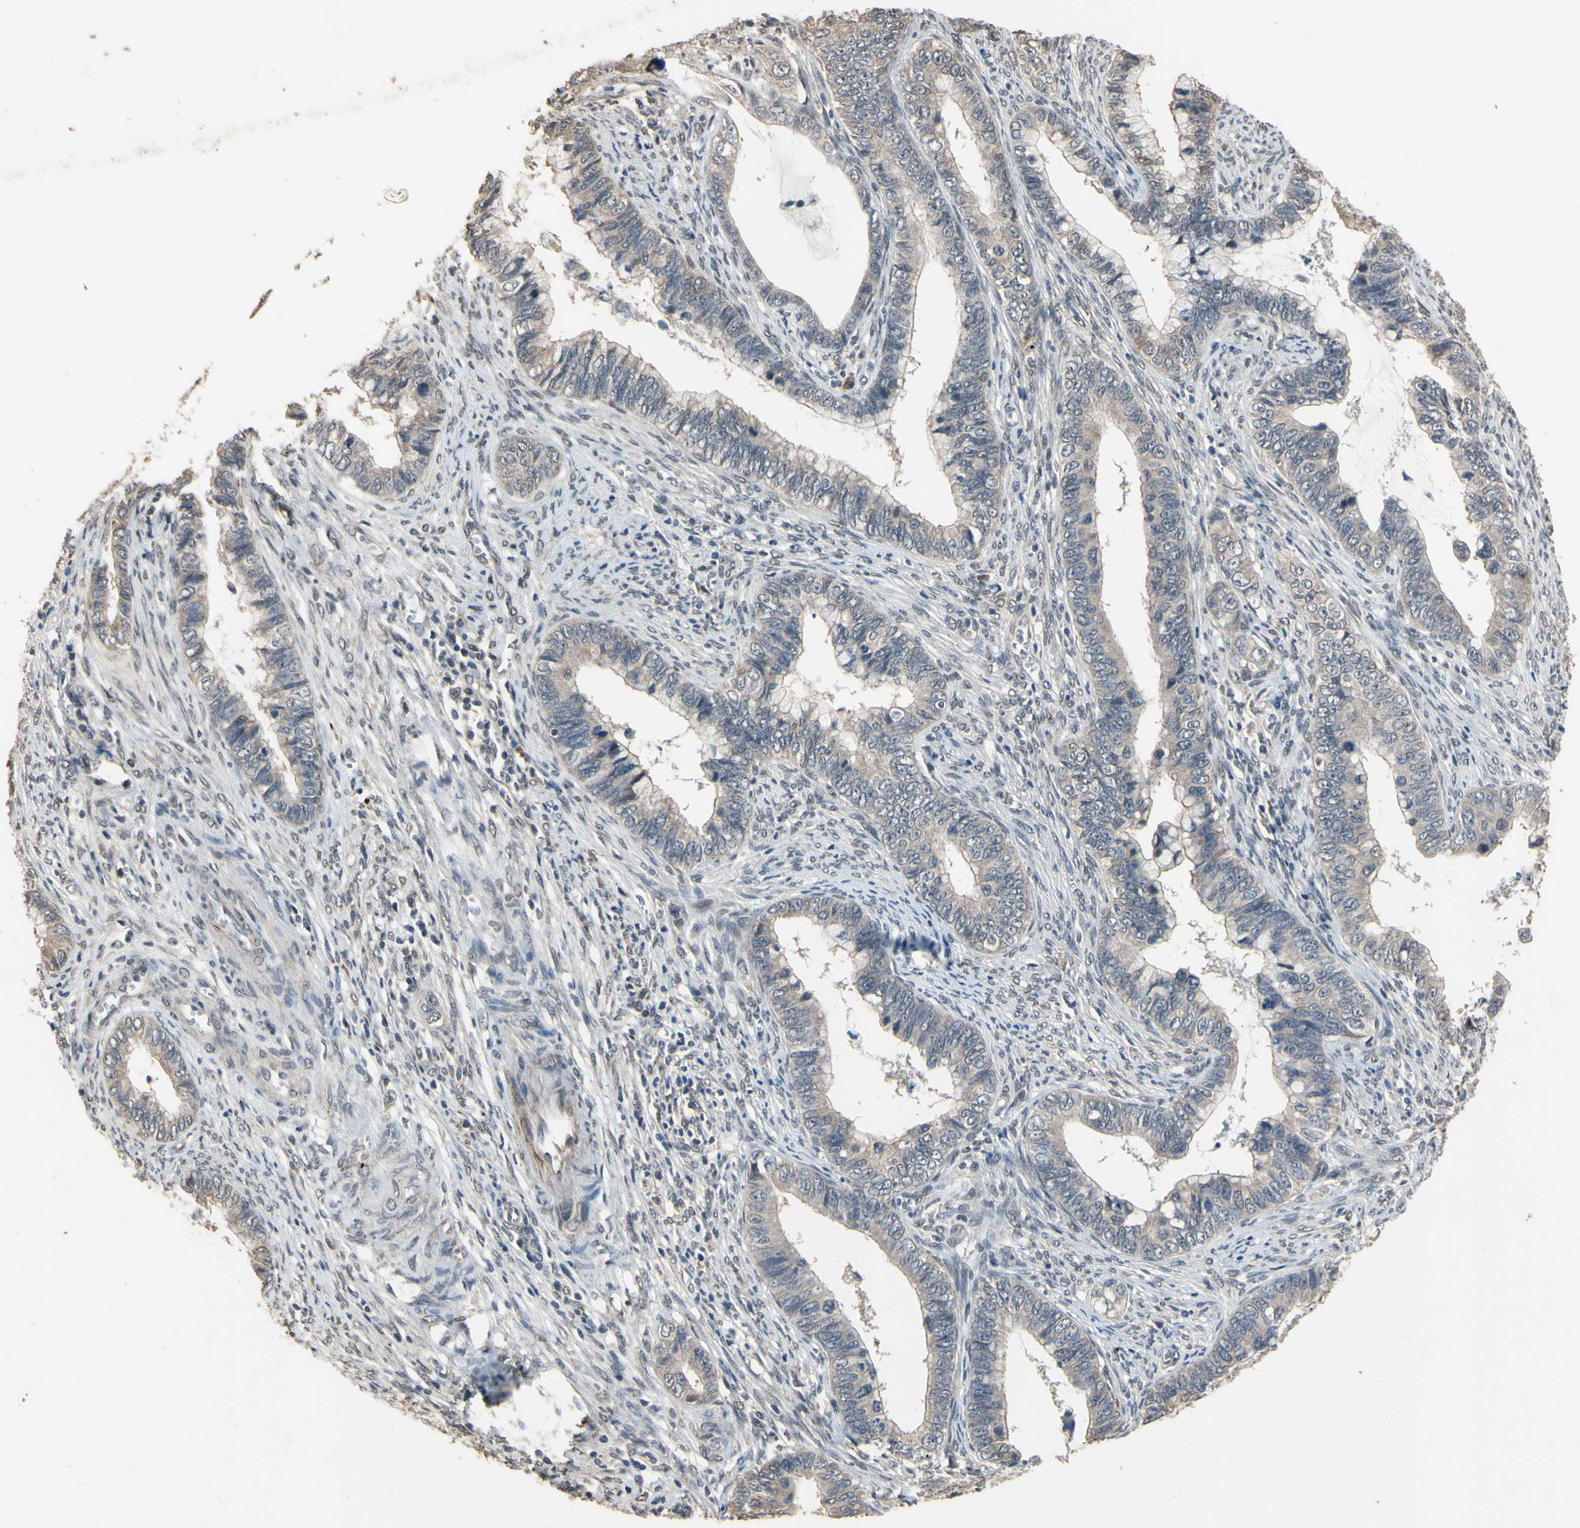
{"staining": {"intensity": "weak", "quantity": "<25%", "location": "nuclear"}, "tissue": "cervical cancer", "cell_type": "Tumor cells", "image_type": "cancer", "snomed": [{"axis": "morphology", "description": "Adenocarcinoma, NOS"}, {"axis": "topography", "description": "Cervix"}], "caption": "Protein analysis of cervical cancer shows no significant expression in tumor cells.", "gene": "ZNF174", "patient": {"sex": "female", "age": 44}}